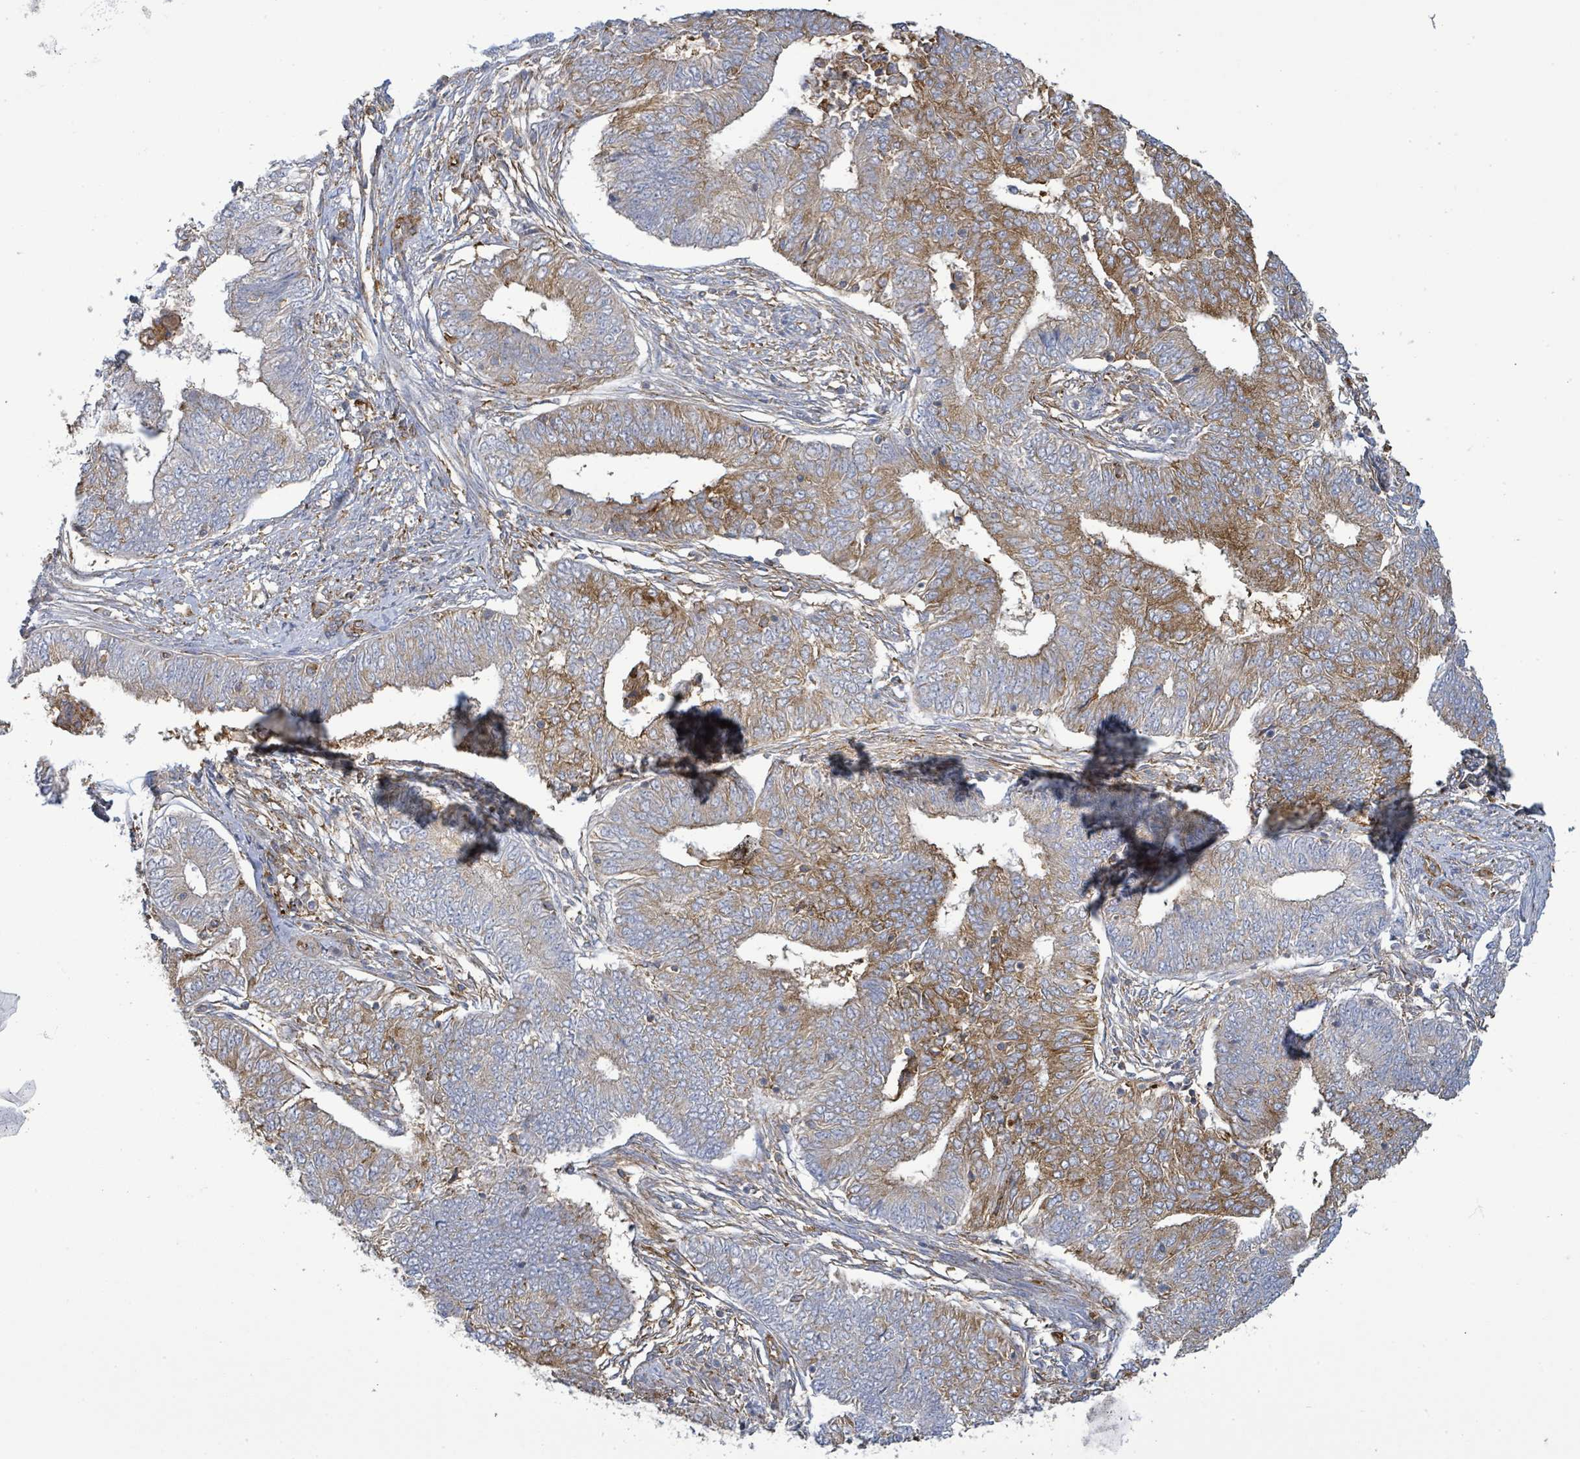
{"staining": {"intensity": "moderate", "quantity": "25%-75%", "location": "cytoplasmic/membranous"}, "tissue": "endometrial cancer", "cell_type": "Tumor cells", "image_type": "cancer", "snomed": [{"axis": "morphology", "description": "Adenocarcinoma, NOS"}, {"axis": "topography", "description": "Endometrium"}], "caption": "Endometrial cancer (adenocarcinoma) was stained to show a protein in brown. There is medium levels of moderate cytoplasmic/membranous staining in approximately 25%-75% of tumor cells.", "gene": "EGFL7", "patient": {"sex": "female", "age": 62}}